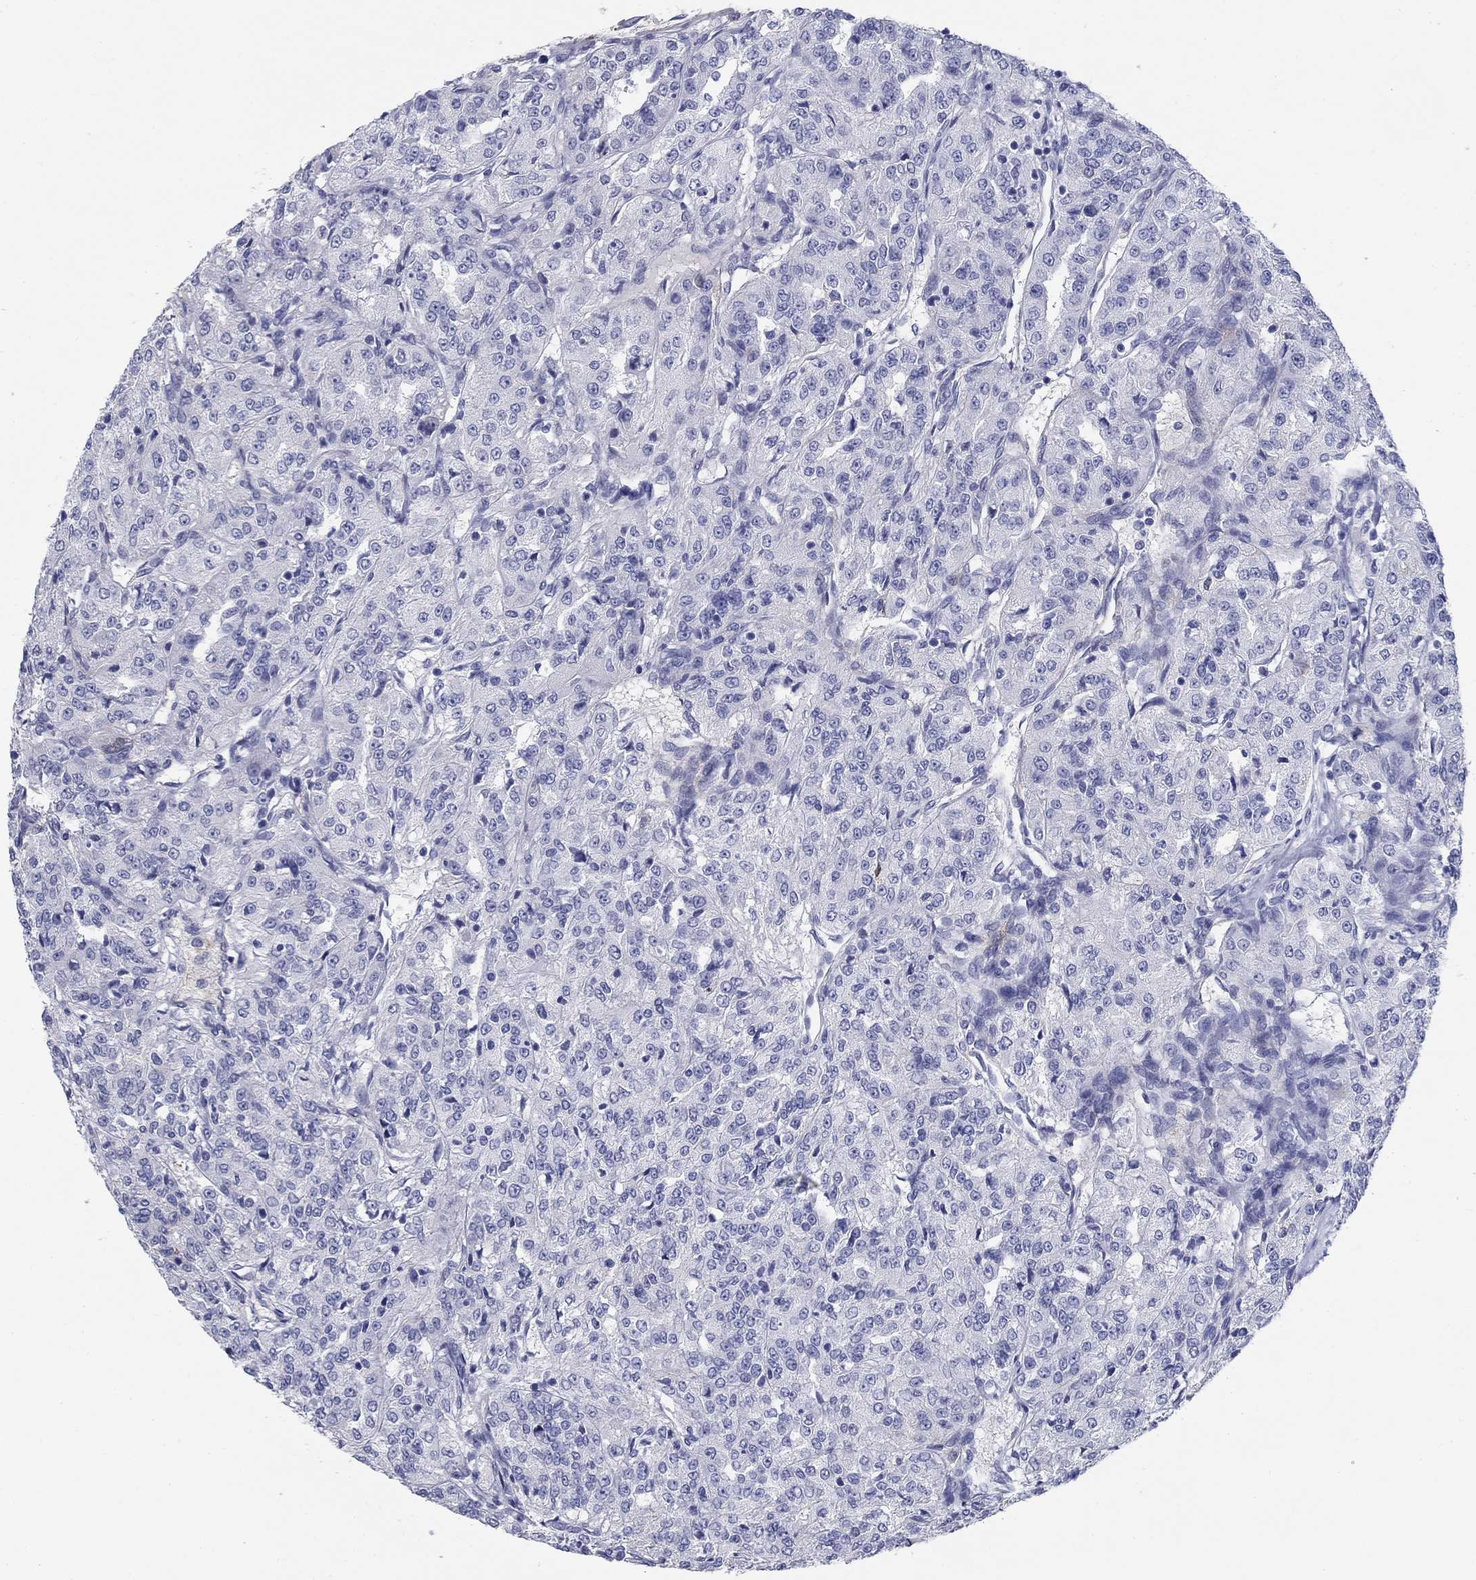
{"staining": {"intensity": "negative", "quantity": "none", "location": "none"}, "tissue": "renal cancer", "cell_type": "Tumor cells", "image_type": "cancer", "snomed": [{"axis": "morphology", "description": "Adenocarcinoma, NOS"}, {"axis": "topography", "description": "Kidney"}], "caption": "High magnification brightfield microscopy of renal cancer (adenocarcinoma) stained with DAB (brown) and counterstained with hematoxylin (blue): tumor cells show no significant expression.", "gene": "GPC1", "patient": {"sex": "female", "age": 63}}